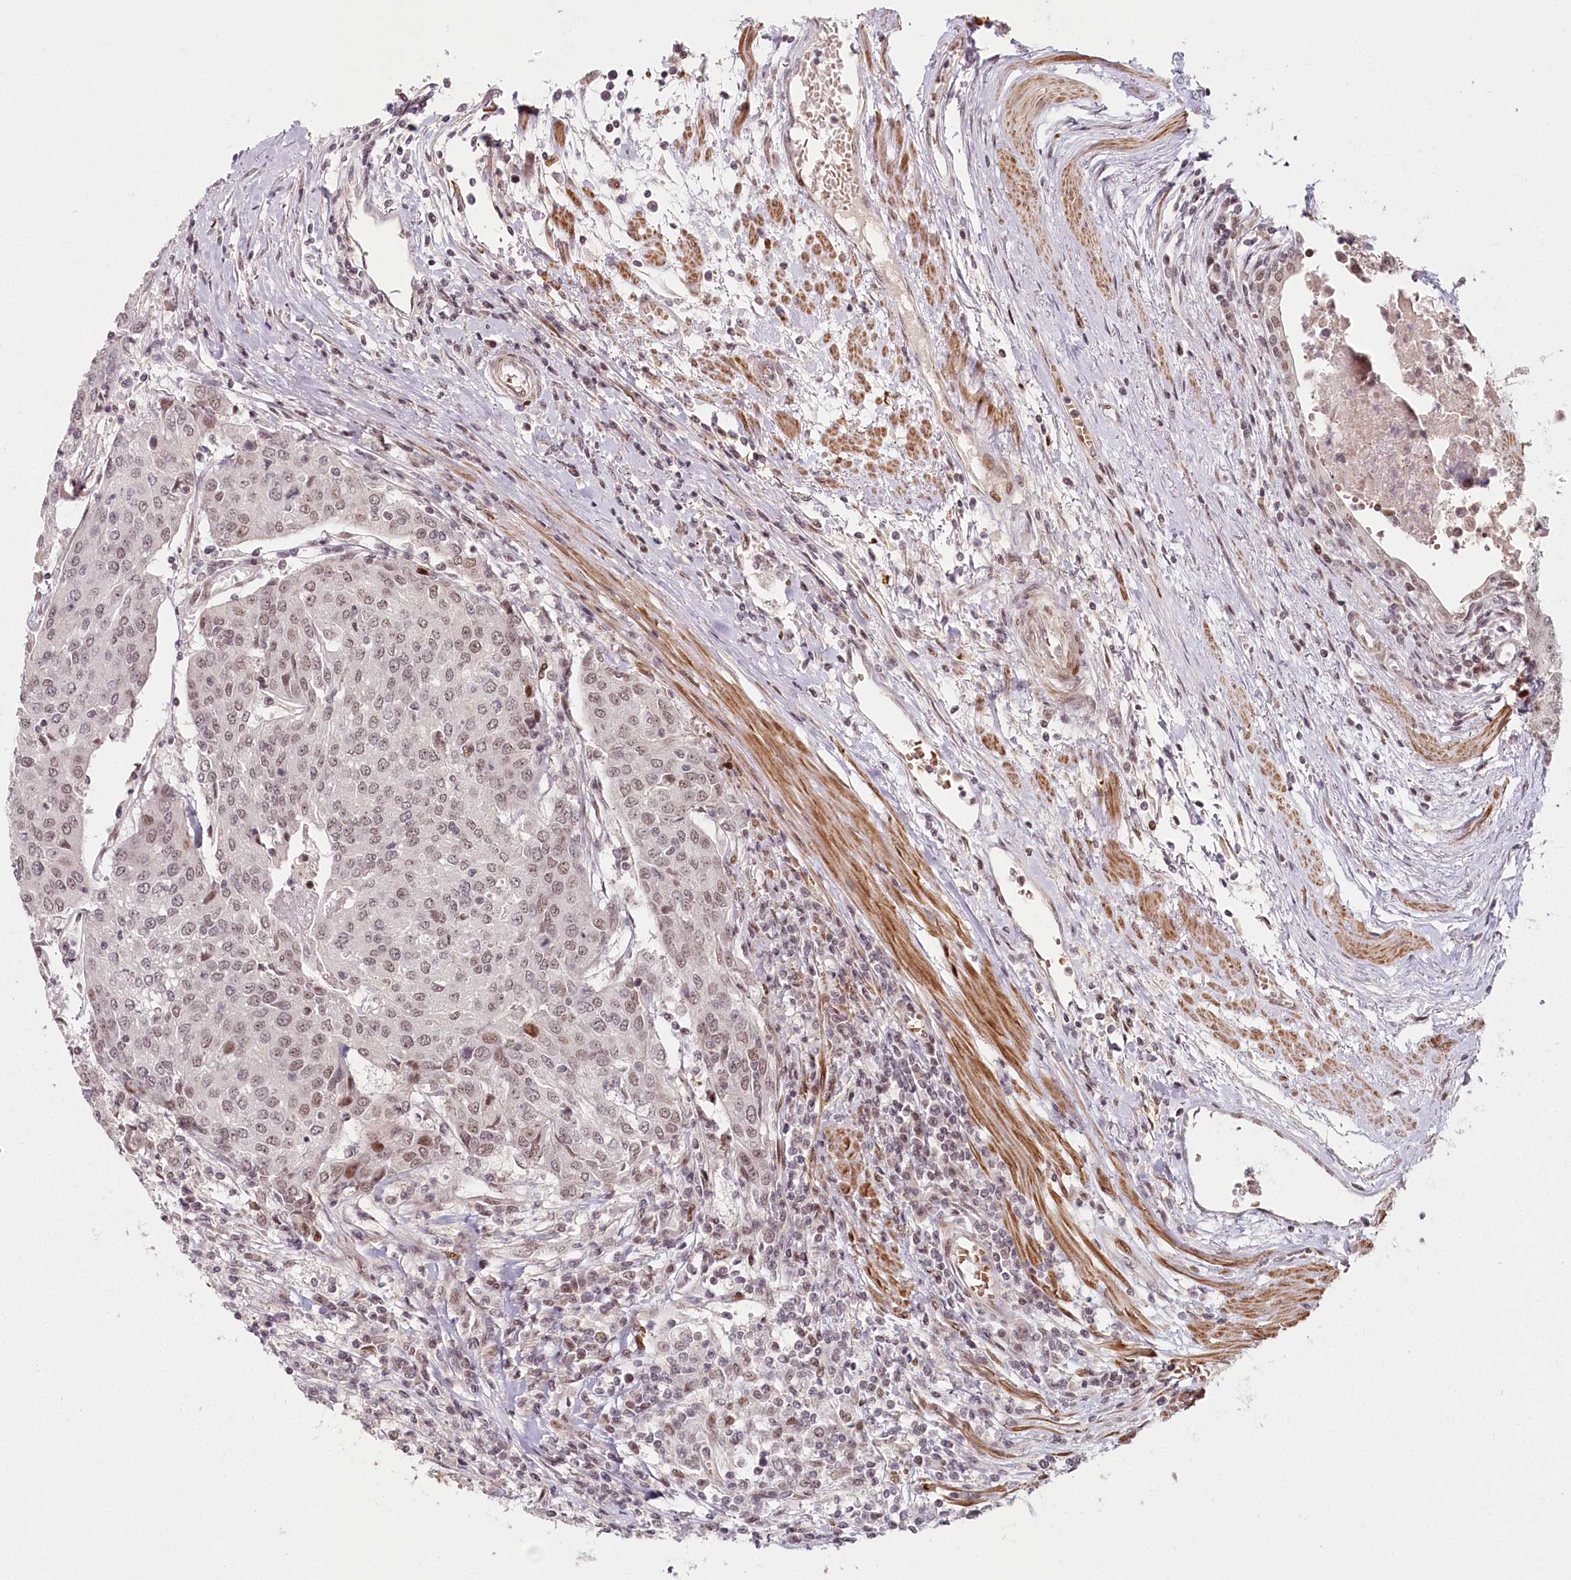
{"staining": {"intensity": "moderate", "quantity": "<25%", "location": "nuclear"}, "tissue": "urothelial cancer", "cell_type": "Tumor cells", "image_type": "cancer", "snomed": [{"axis": "morphology", "description": "Urothelial carcinoma, High grade"}, {"axis": "topography", "description": "Urinary bladder"}], "caption": "IHC photomicrograph of urothelial carcinoma (high-grade) stained for a protein (brown), which displays low levels of moderate nuclear expression in about <25% of tumor cells.", "gene": "FAM204A", "patient": {"sex": "female", "age": 85}}